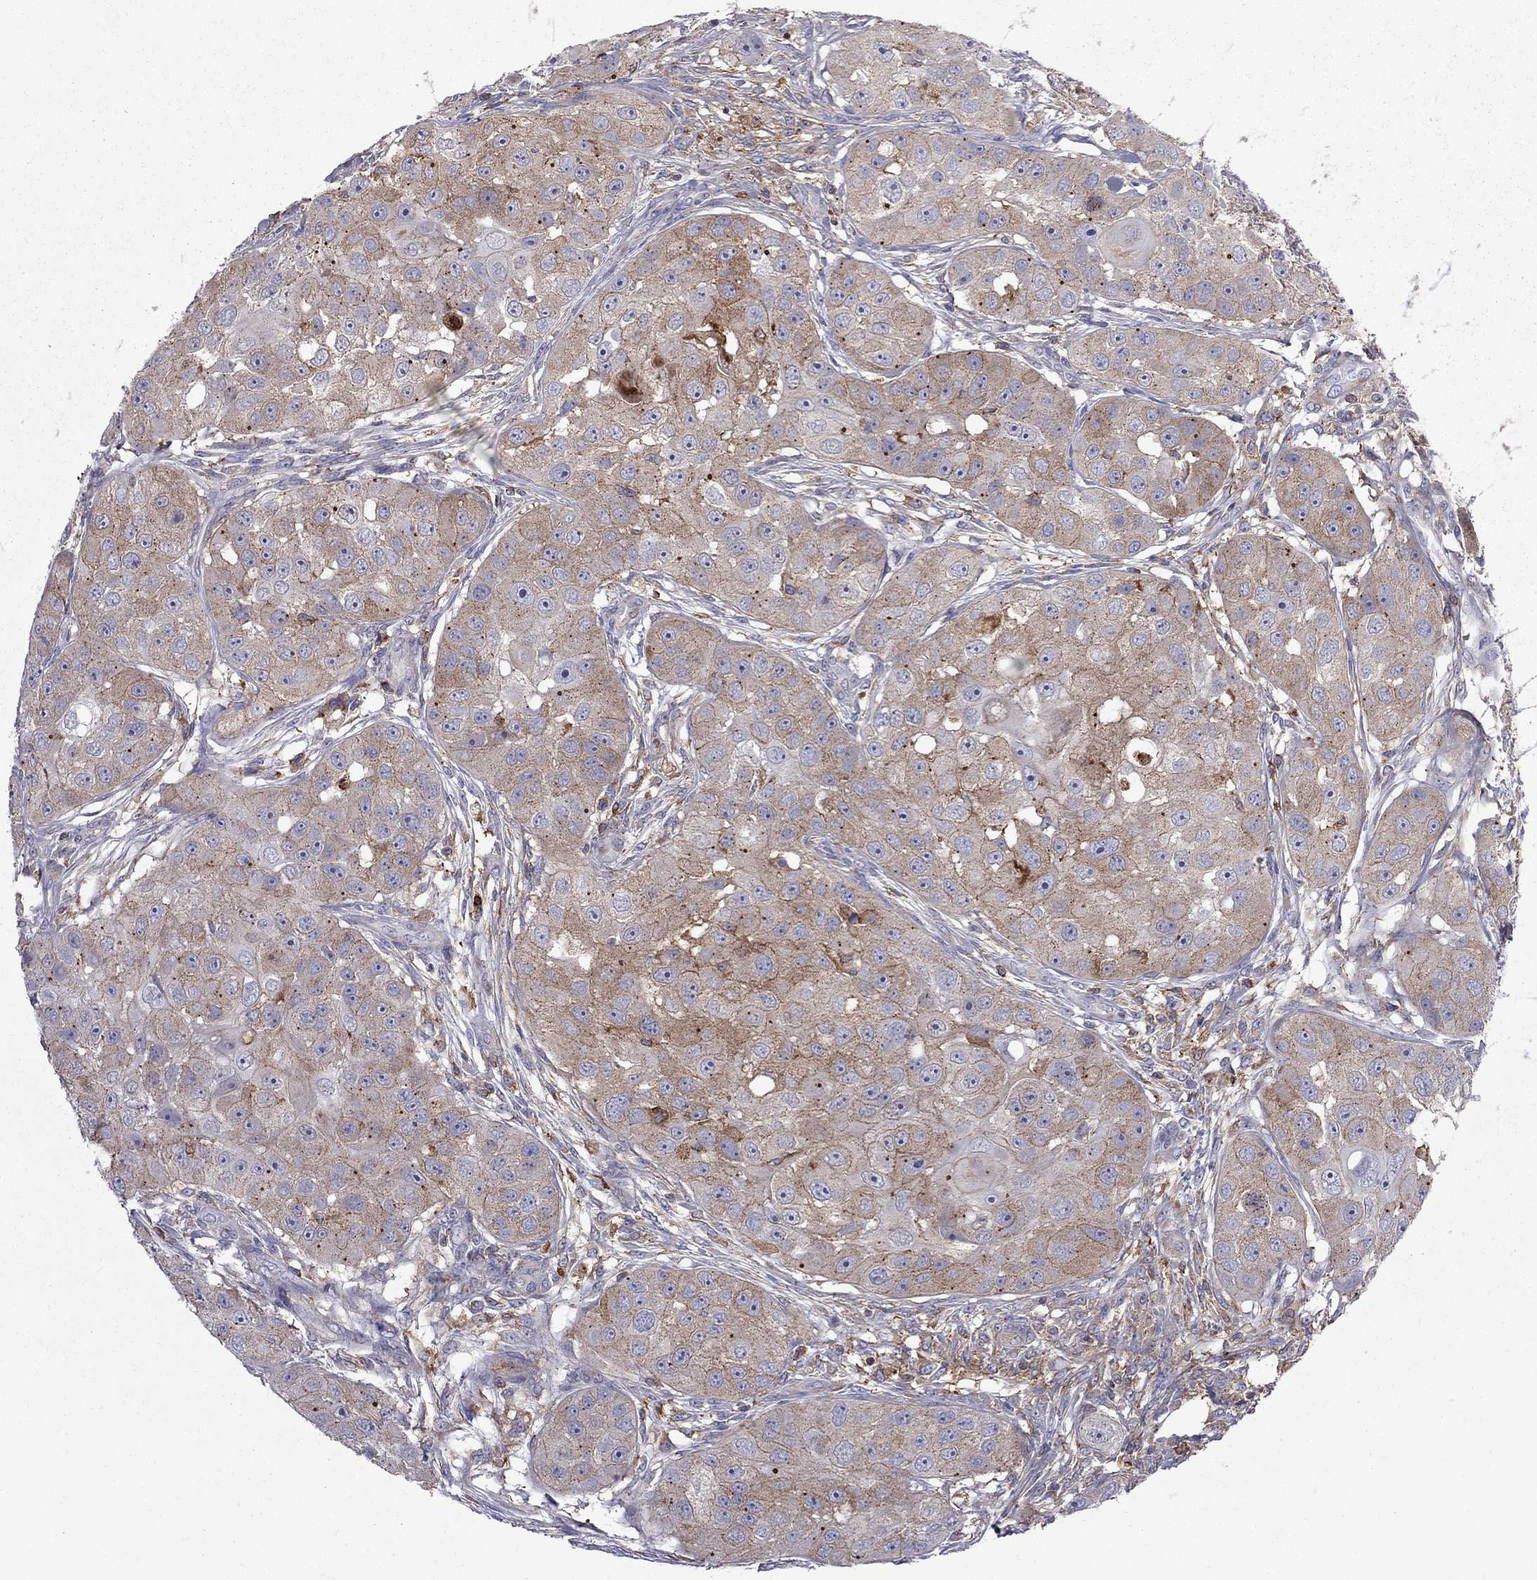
{"staining": {"intensity": "moderate", "quantity": "25%-75%", "location": "cytoplasmic/membranous"}, "tissue": "head and neck cancer", "cell_type": "Tumor cells", "image_type": "cancer", "snomed": [{"axis": "morphology", "description": "Squamous cell carcinoma, NOS"}, {"axis": "topography", "description": "Head-Neck"}], "caption": "High-power microscopy captured an IHC photomicrograph of head and neck cancer (squamous cell carcinoma), revealing moderate cytoplasmic/membranous expression in about 25%-75% of tumor cells.", "gene": "EIF4E3", "patient": {"sex": "male", "age": 51}}